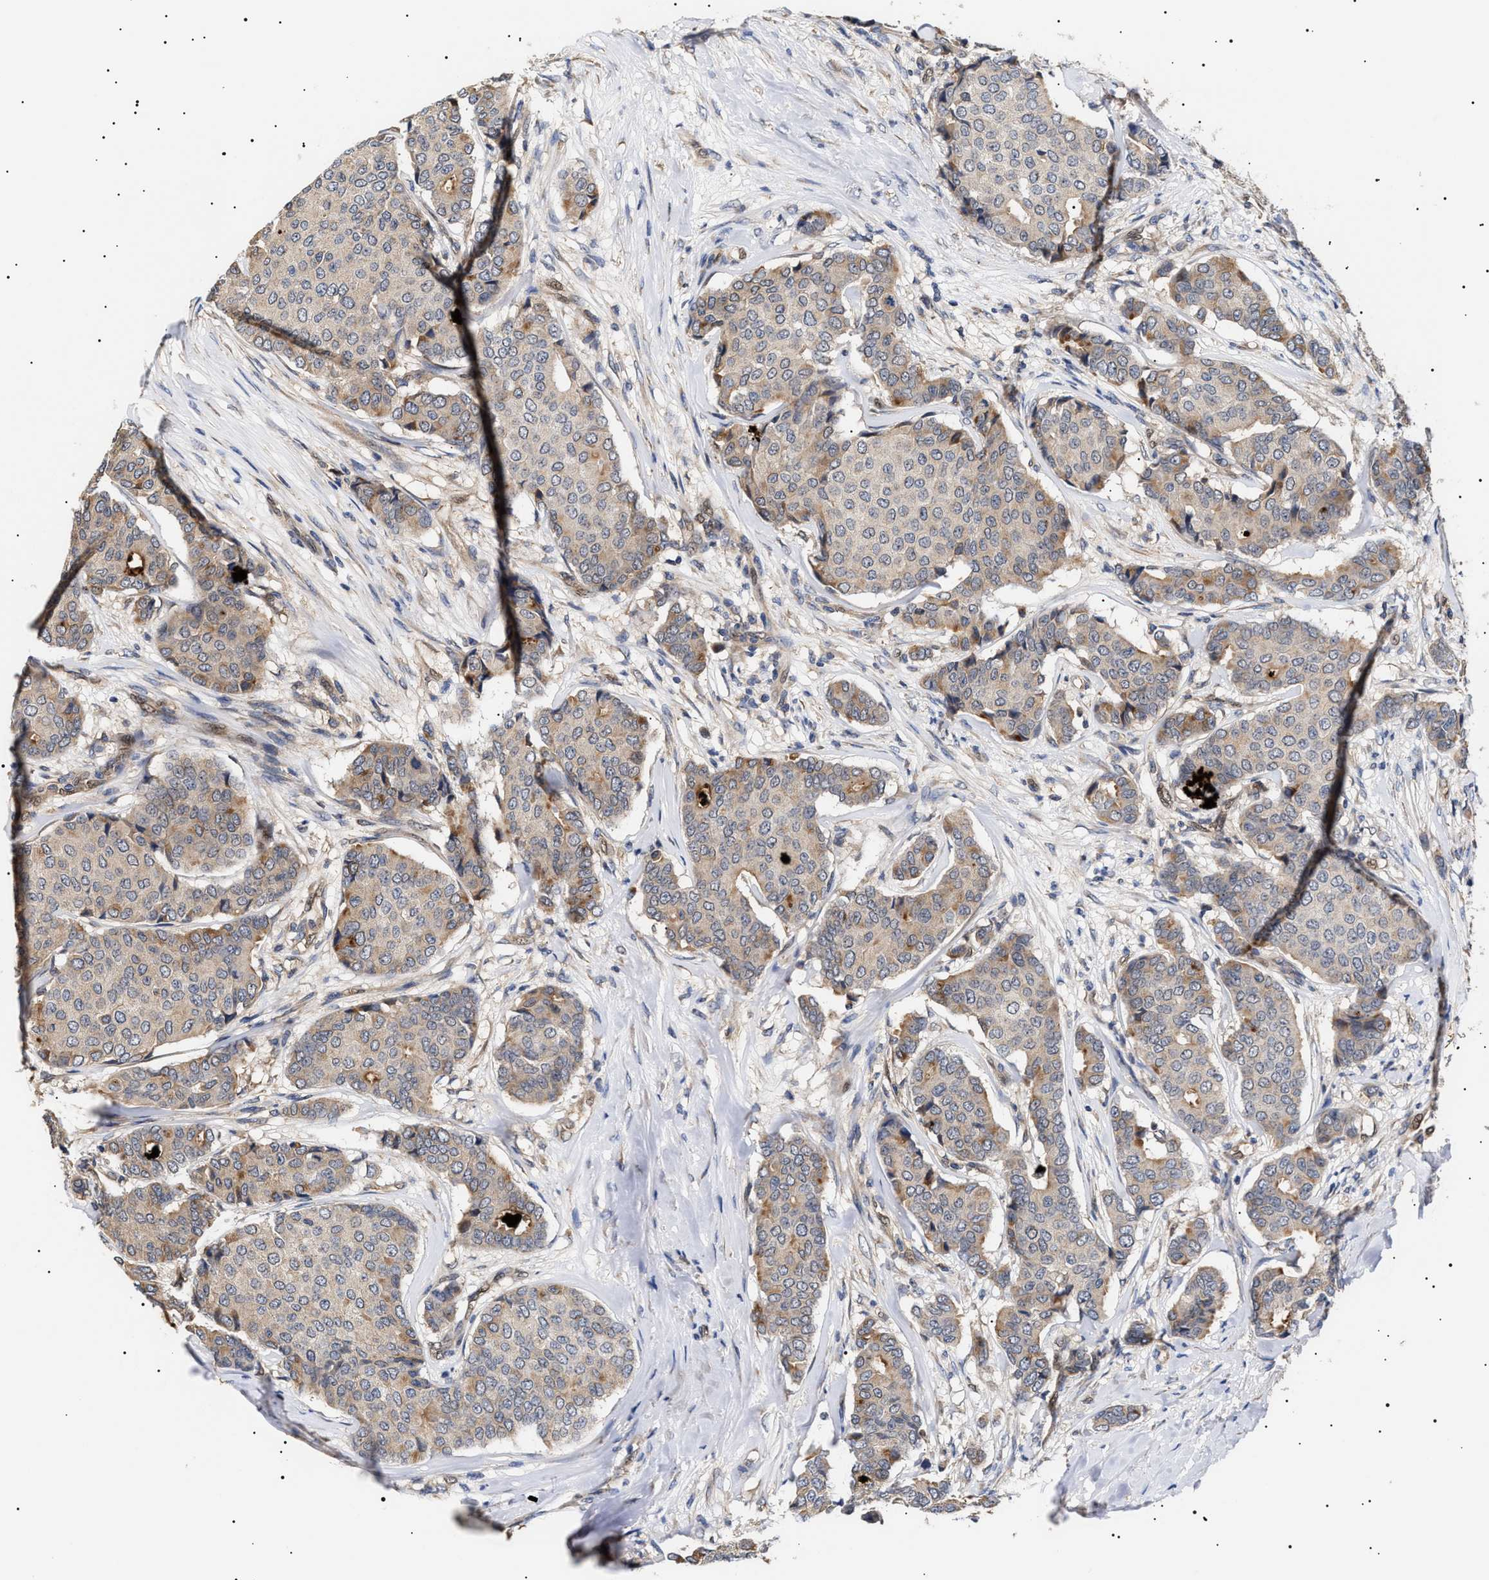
{"staining": {"intensity": "moderate", "quantity": "<25%", "location": "cytoplasmic/membranous"}, "tissue": "breast cancer", "cell_type": "Tumor cells", "image_type": "cancer", "snomed": [{"axis": "morphology", "description": "Duct carcinoma"}, {"axis": "topography", "description": "Breast"}], "caption": "Immunohistochemistry (IHC) image of human breast infiltrating ductal carcinoma stained for a protein (brown), which reveals low levels of moderate cytoplasmic/membranous staining in approximately <25% of tumor cells.", "gene": "KRBA1", "patient": {"sex": "female", "age": 75}}